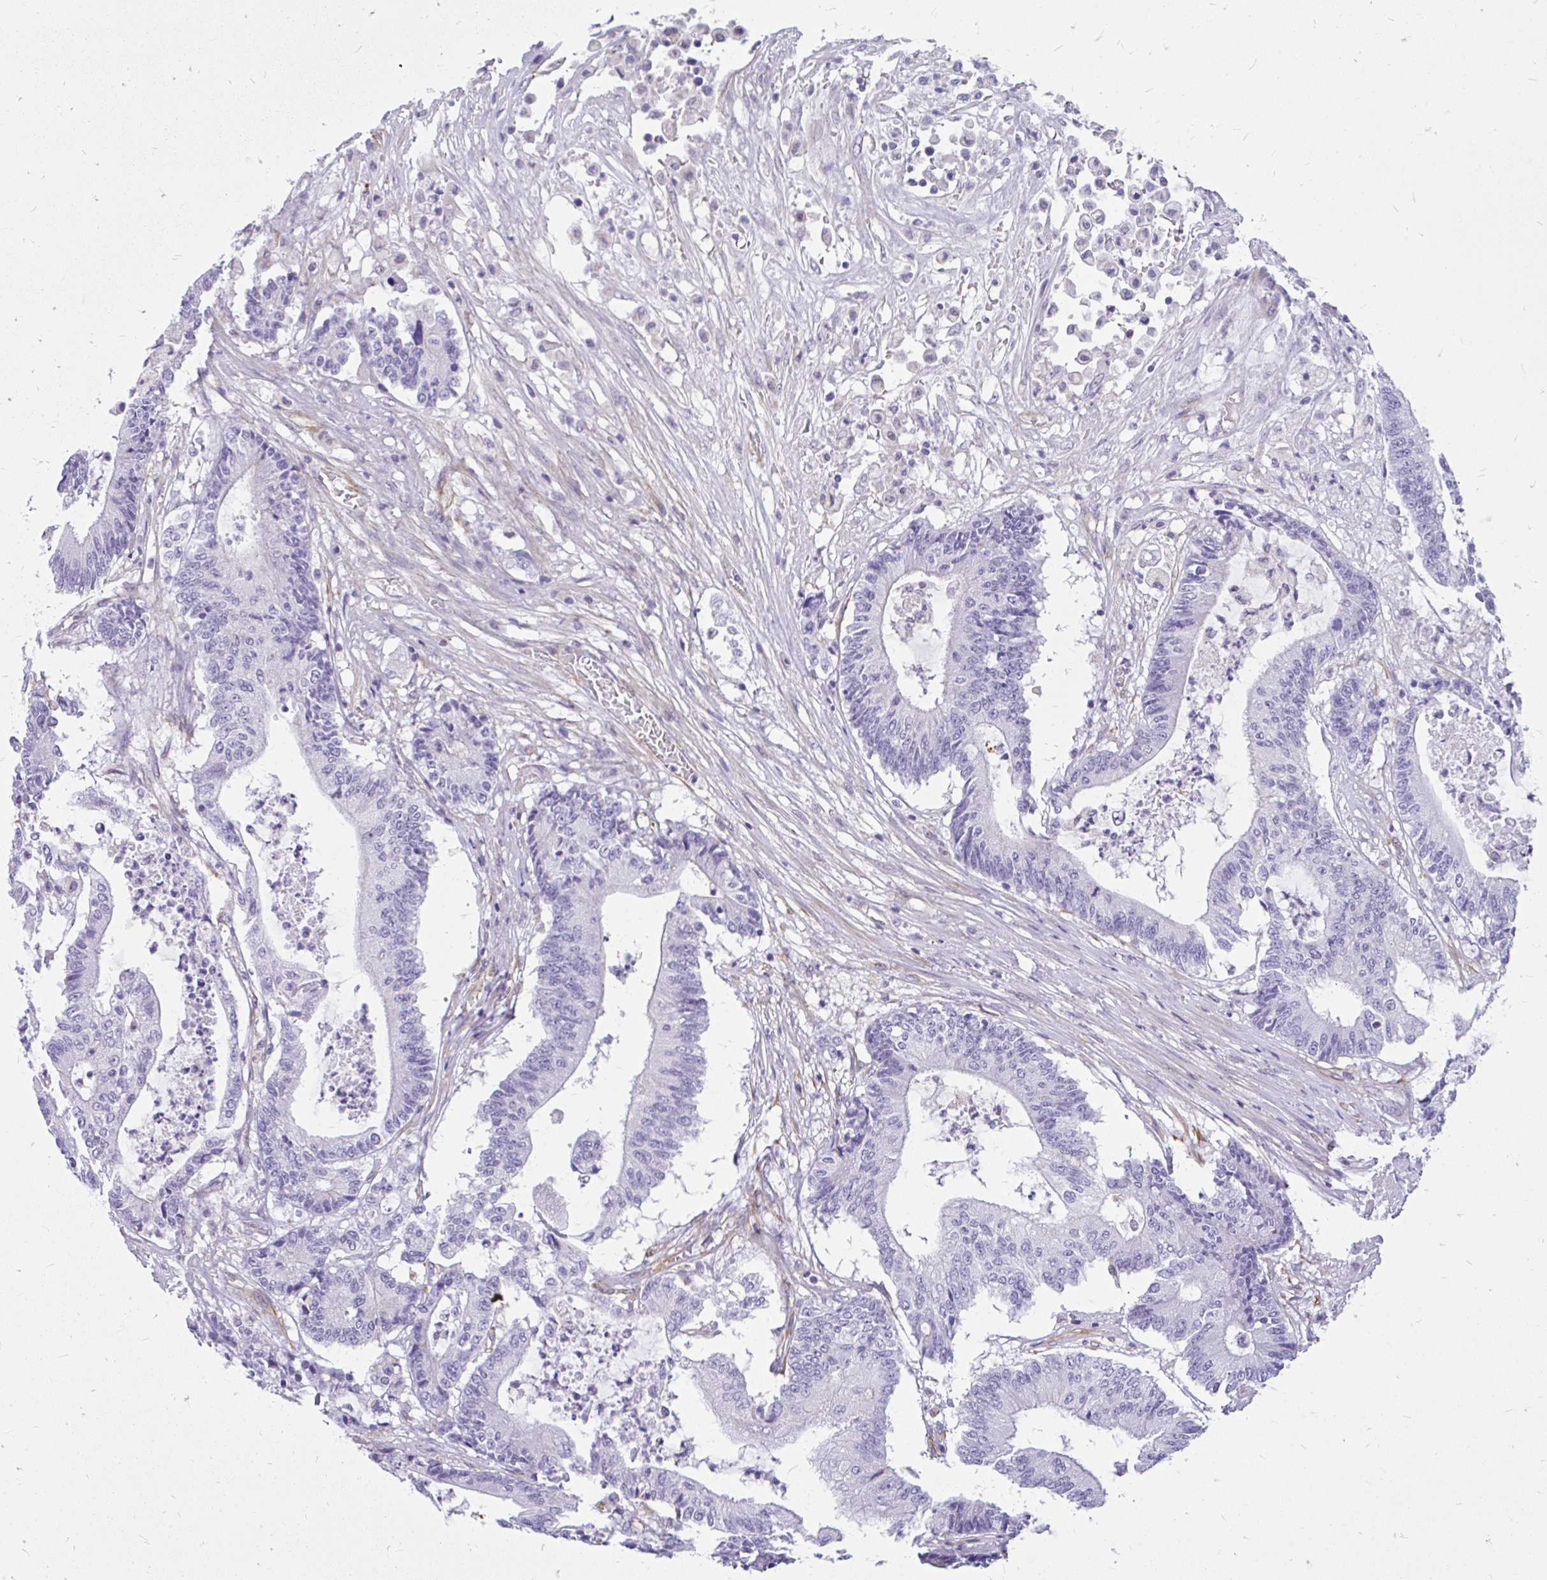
{"staining": {"intensity": "negative", "quantity": "none", "location": "none"}, "tissue": "colorectal cancer", "cell_type": "Tumor cells", "image_type": "cancer", "snomed": [{"axis": "morphology", "description": "Adenocarcinoma, NOS"}, {"axis": "topography", "description": "Colon"}], "caption": "Immunohistochemical staining of human colorectal cancer exhibits no significant staining in tumor cells.", "gene": "FAM83C", "patient": {"sex": "female", "age": 84}}